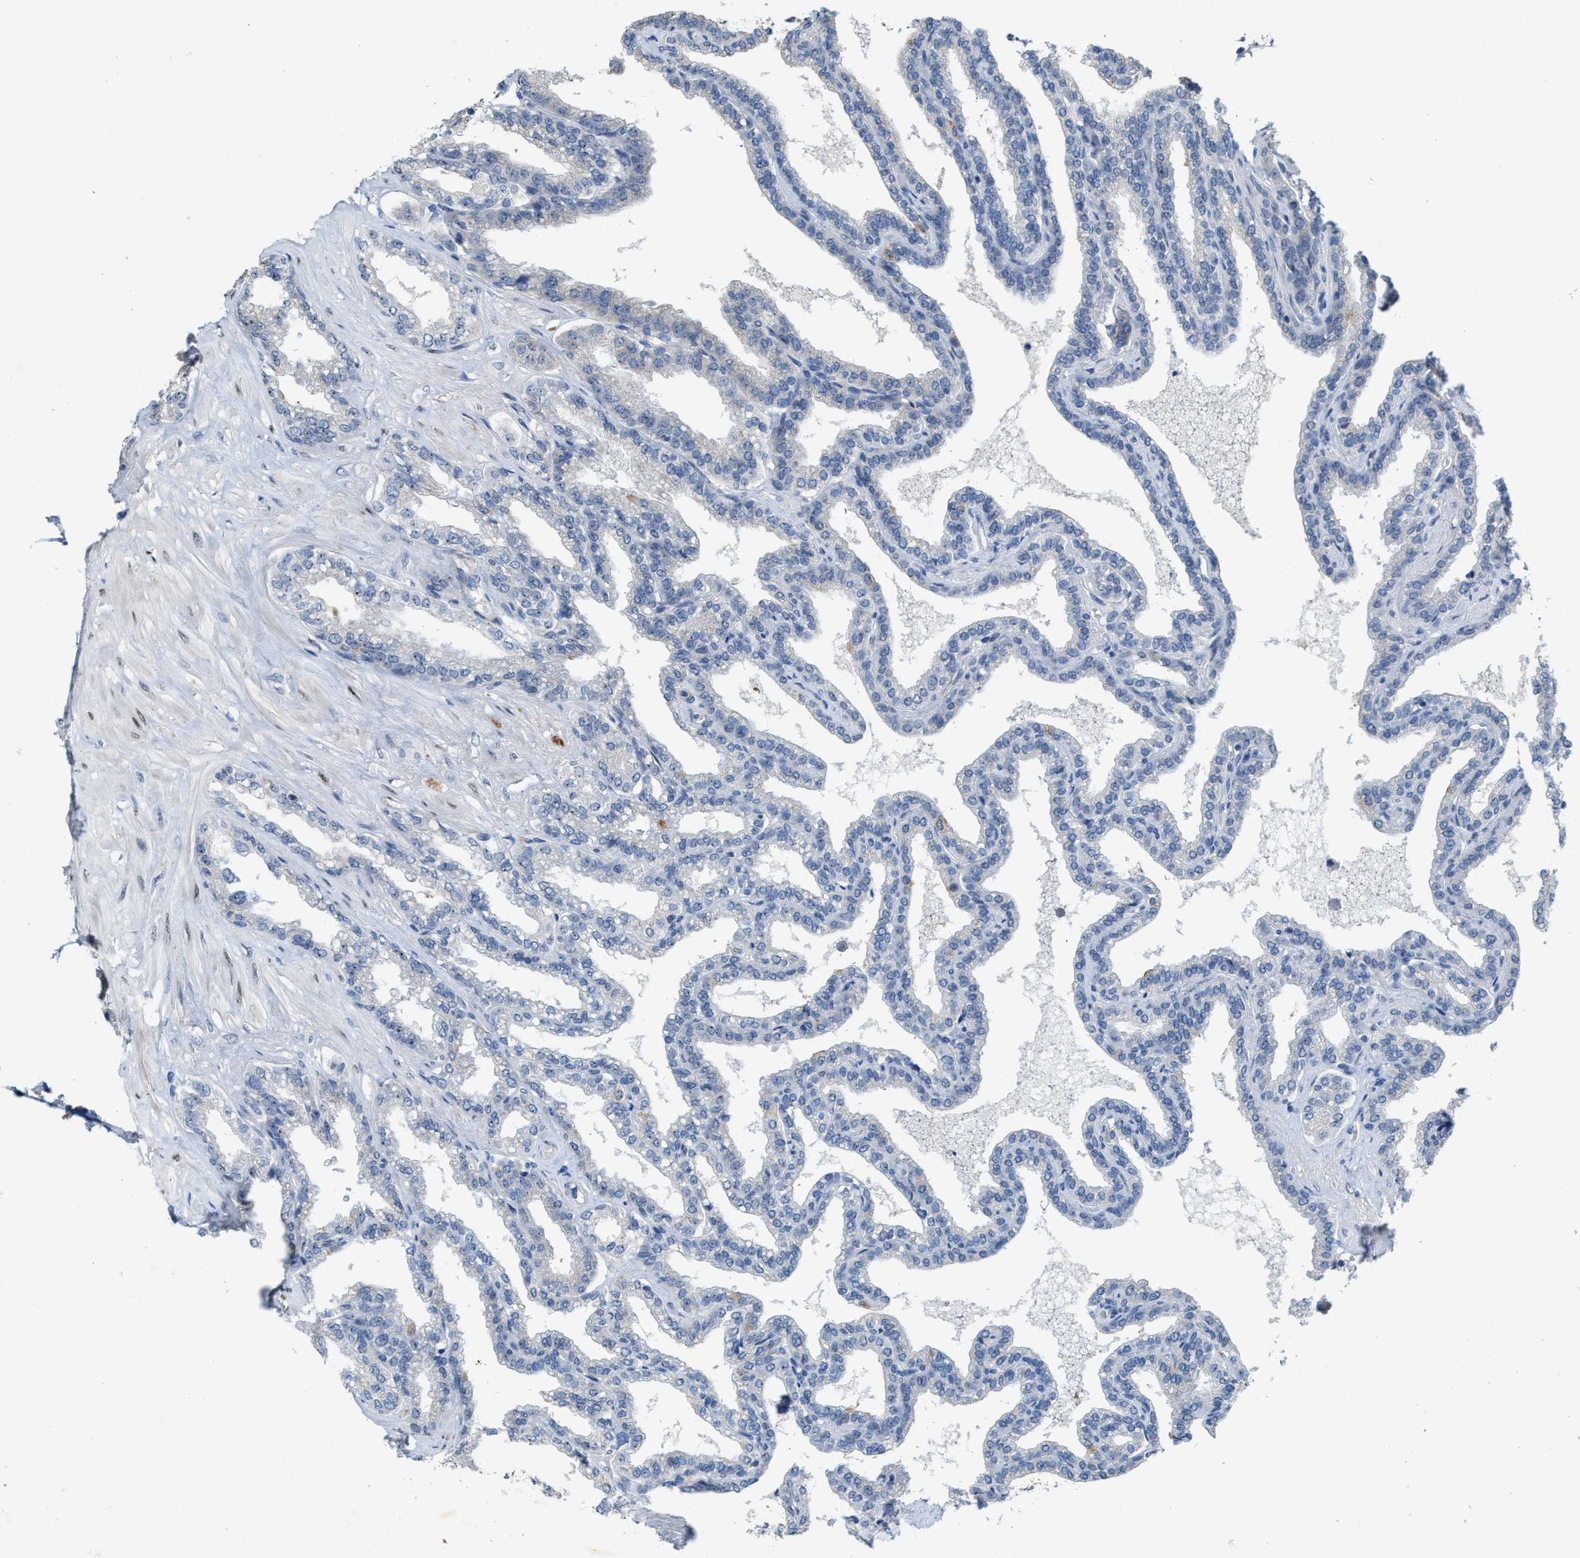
{"staining": {"intensity": "negative", "quantity": "none", "location": "none"}, "tissue": "seminal vesicle", "cell_type": "Glandular cells", "image_type": "normal", "snomed": [{"axis": "morphology", "description": "Normal tissue, NOS"}, {"axis": "topography", "description": "Seminal veicle"}], "caption": "Immunohistochemistry (IHC) of benign seminal vesicle displays no expression in glandular cells. (DAB immunohistochemistry with hematoxylin counter stain).", "gene": "ZNF783", "patient": {"sex": "male", "age": 46}}